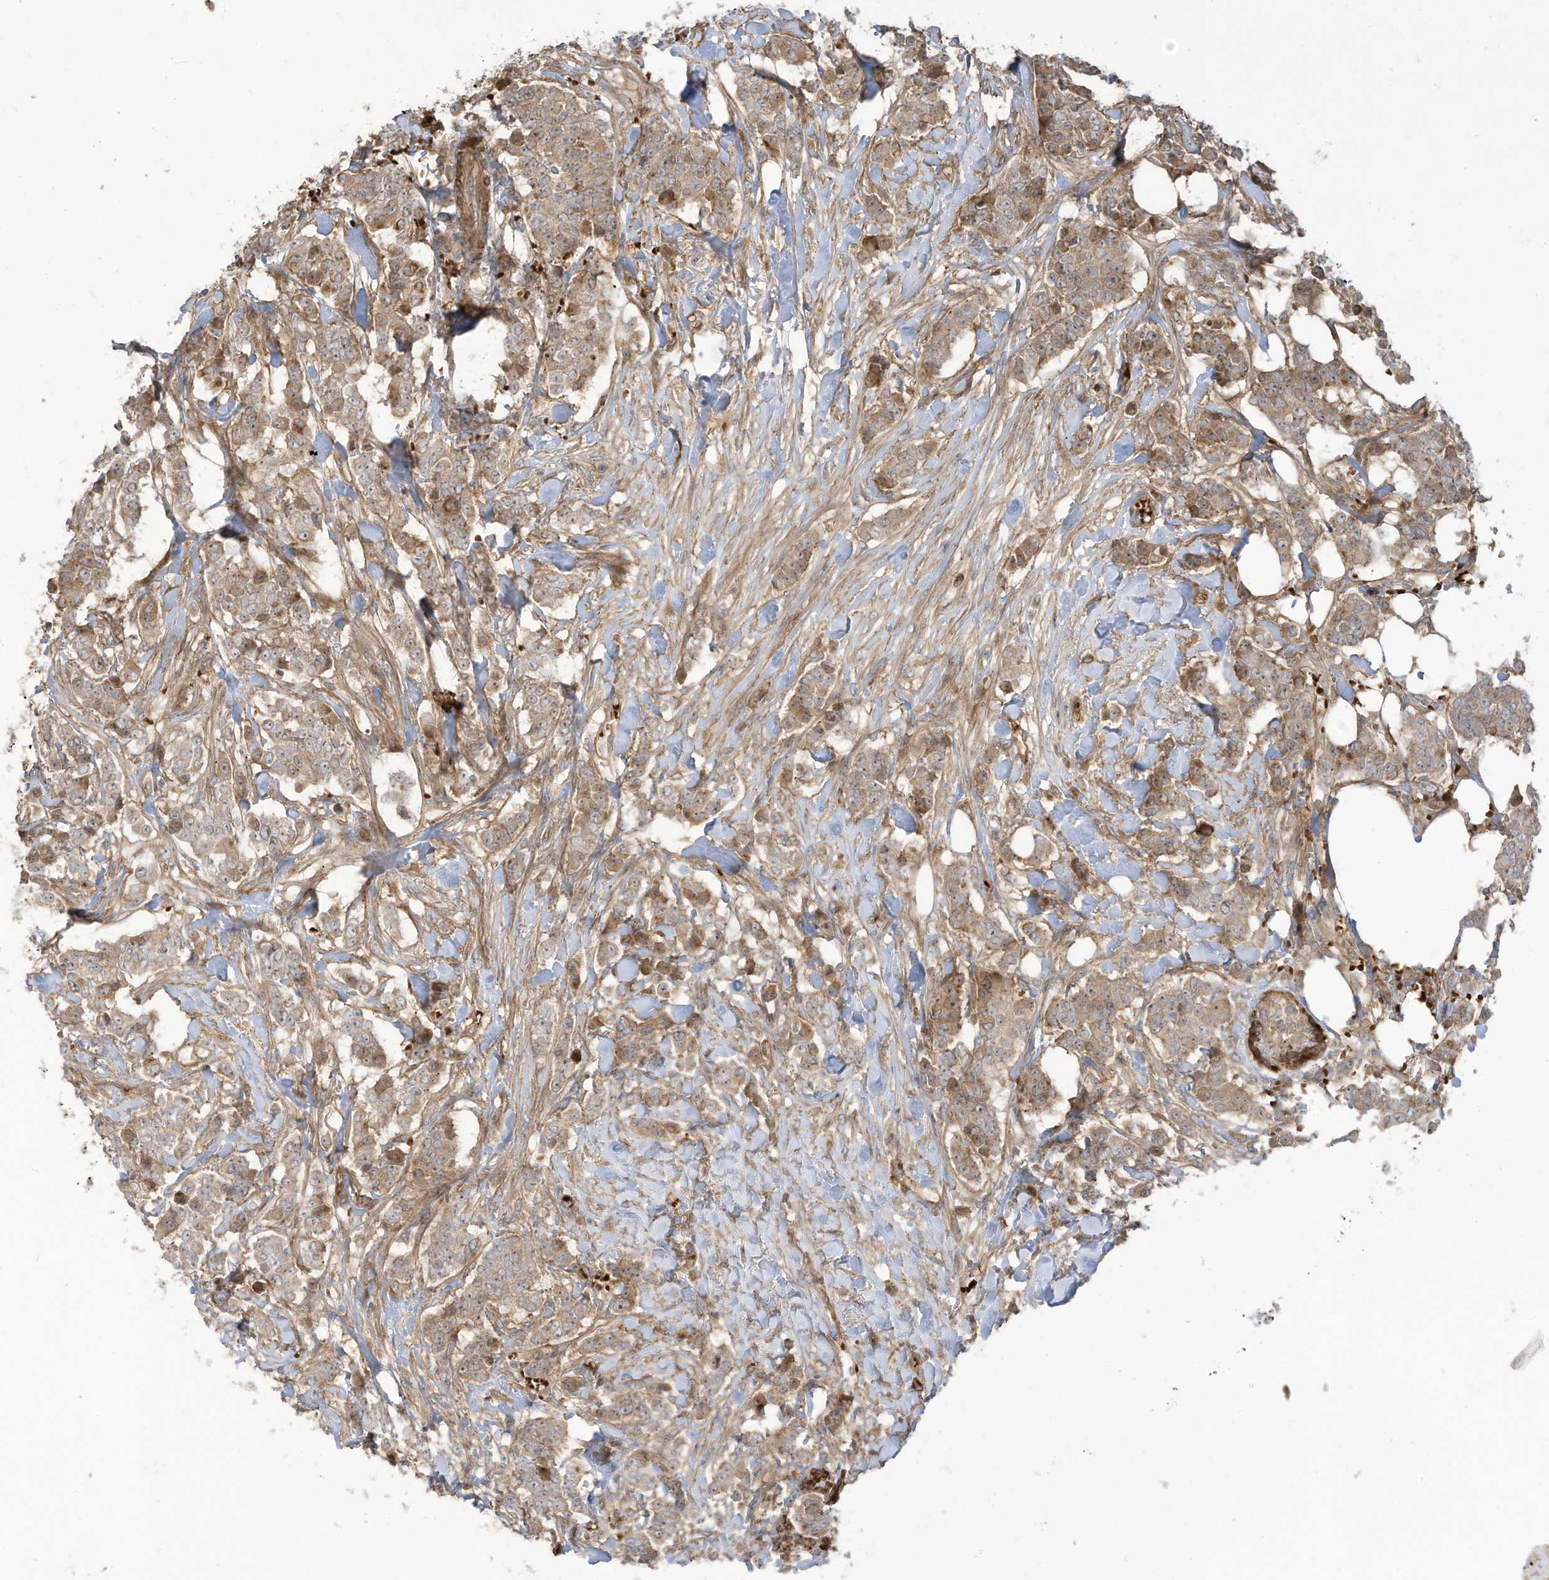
{"staining": {"intensity": "weak", "quantity": ">75%", "location": "cytoplasmic/membranous"}, "tissue": "breast cancer", "cell_type": "Tumor cells", "image_type": "cancer", "snomed": [{"axis": "morphology", "description": "Duct carcinoma"}, {"axis": "topography", "description": "Breast"}], "caption": "Tumor cells exhibit low levels of weak cytoplasmic/membranous positivity in approximately >75% of cells in human breast cancer (invasive ductal carcinoma).", "gene": "ENTR1", "patient": {"sex": "female", "age": 40}}